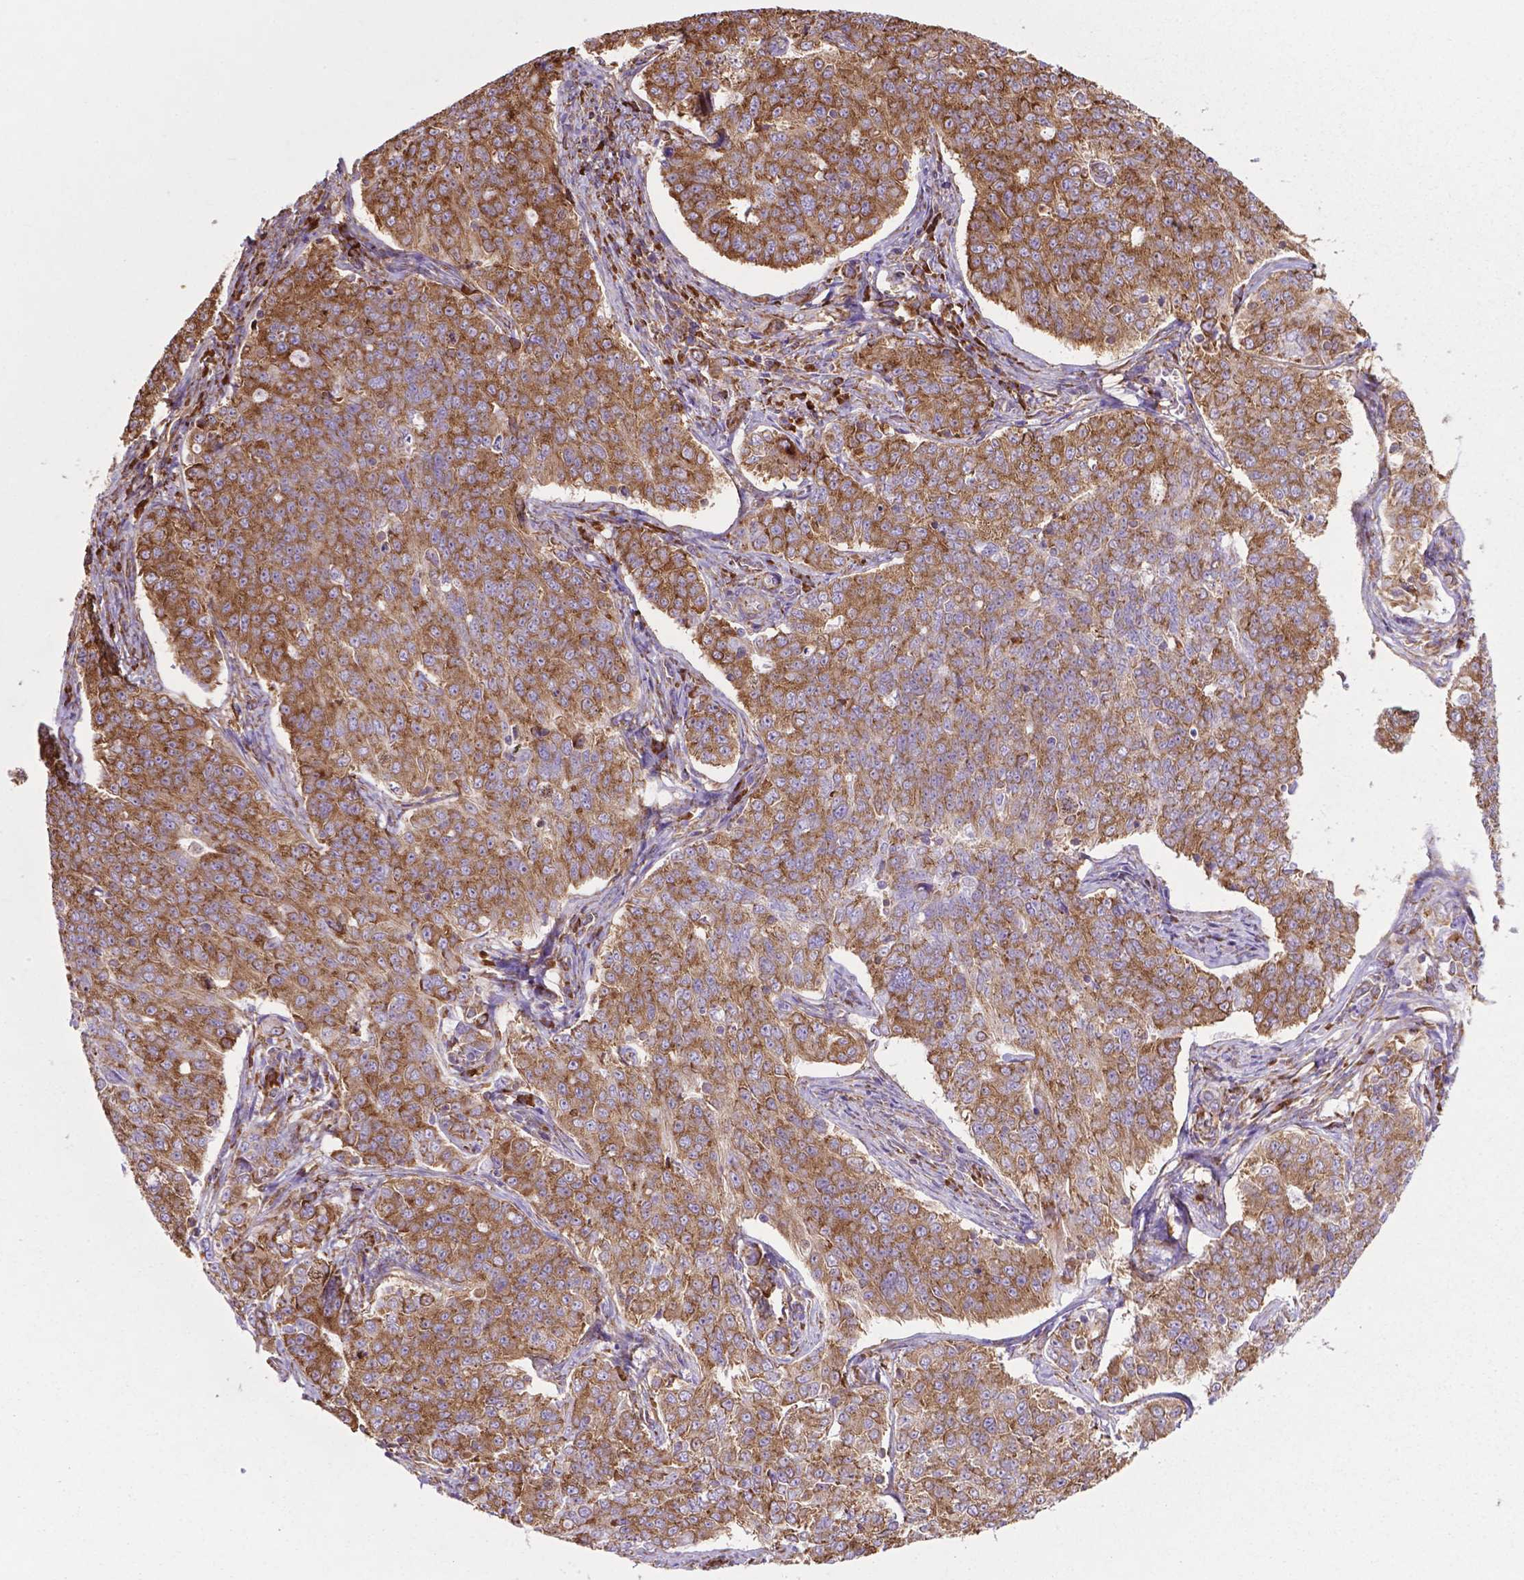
{"staining": {"intensity": "moderate", "quantity": ">75%", "location": "cytoplasmic/membranous"}, "tissue": "endometrial cancer", "cell_type": "Tumor cells", "image_type": "cancer", "snomed": [{"axis": "morphology", "description": "Adenocarcinoma, NOS"}, {"axis": "topography", "description": "Endometrium"}], "caption": "Protein expression analysis of endometrial adenocarcinoma reveals moderate cytoplasmic/membranous expression in approximately >75% of tumor cells.", "gene": "RPL29", "patient": {"sex": "female", "age": 43}}